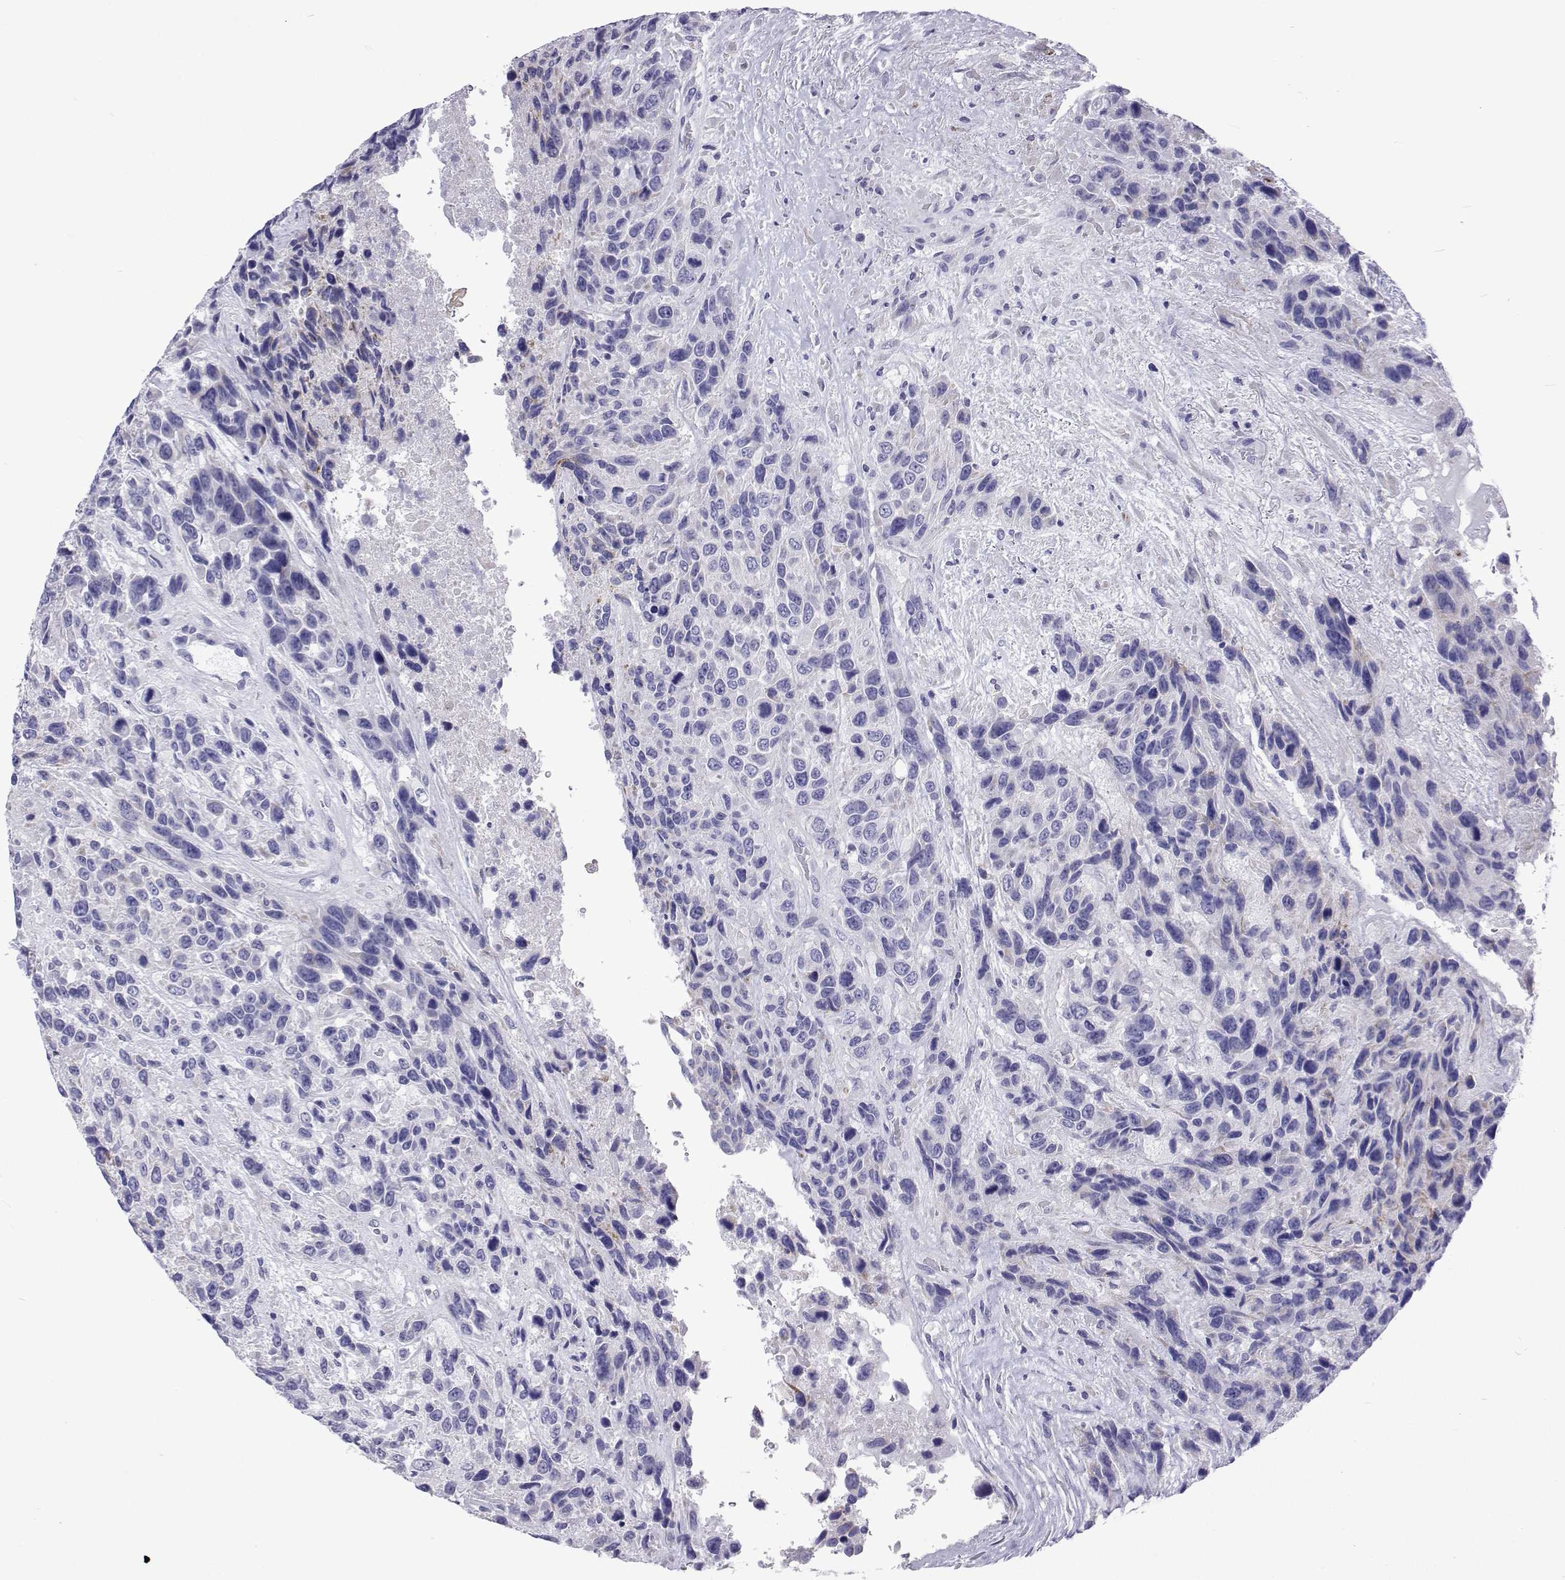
{"staining": {"intensity": "negative", "quantity": "none", "location": "none"}, "tissue": "urothelial cancer", "cell_type": "Tumor cells", "image_type": "cancer", "snomed": [{"axis": "morphology", "description": "Urothelial carcinoma, High grade"}, {"axis": "topography", "description": "Urinary bladder"}], "caption": "High magnification brightfield microscopy of urothelial cancer stained with DAB (brown) and counterstained with hematoxylin (blue): tumor cells show no significant positivity. The staining was performed using DAB to visualize the protein expression in brown, while the nuclei were stained in blue with hematoxylin (Magnification: 20x).", "gene": "UMODL1", "patient": {"sex": "female", "age": 70}}